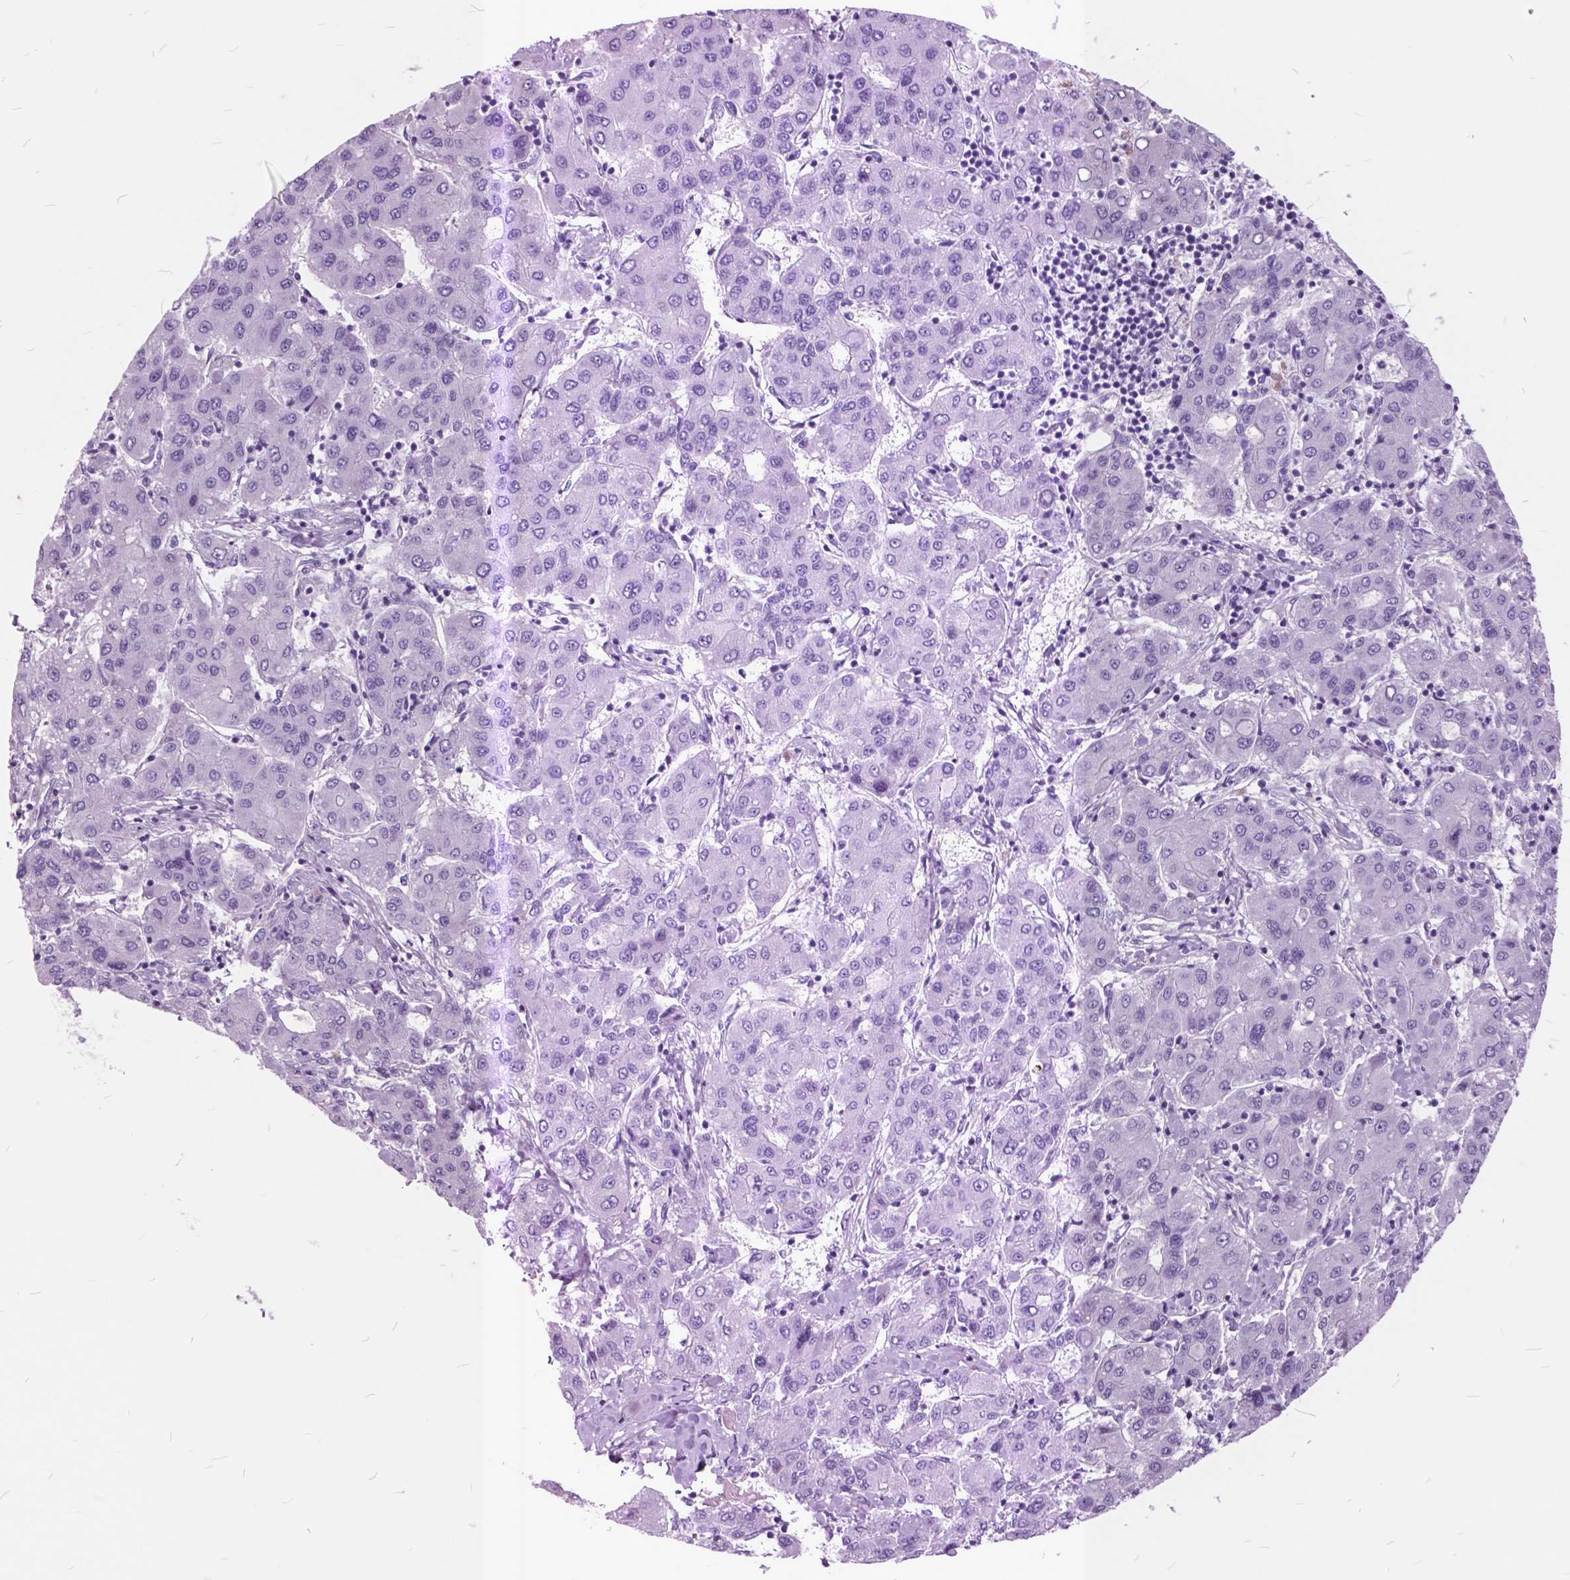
{"staining": {"intensity": "negative", "quantity": "none", "location": "none"}, "tissue": "liver cancer", "cell_type": "Tumor cells", "image_type": "cancer", "snomed": [{"axis": "morphology", "description": "Carcinoma, Hepatocellular, NOS"}, {"axis": "topography", "description": "Liver"}], "caption": "The immunohistochemistry (IHC) photomicrograph has no significant expression in tumor cells of liver cancer tissue.", "gene": "GDF9", "patient": {"sex": "male", "age": 65}}